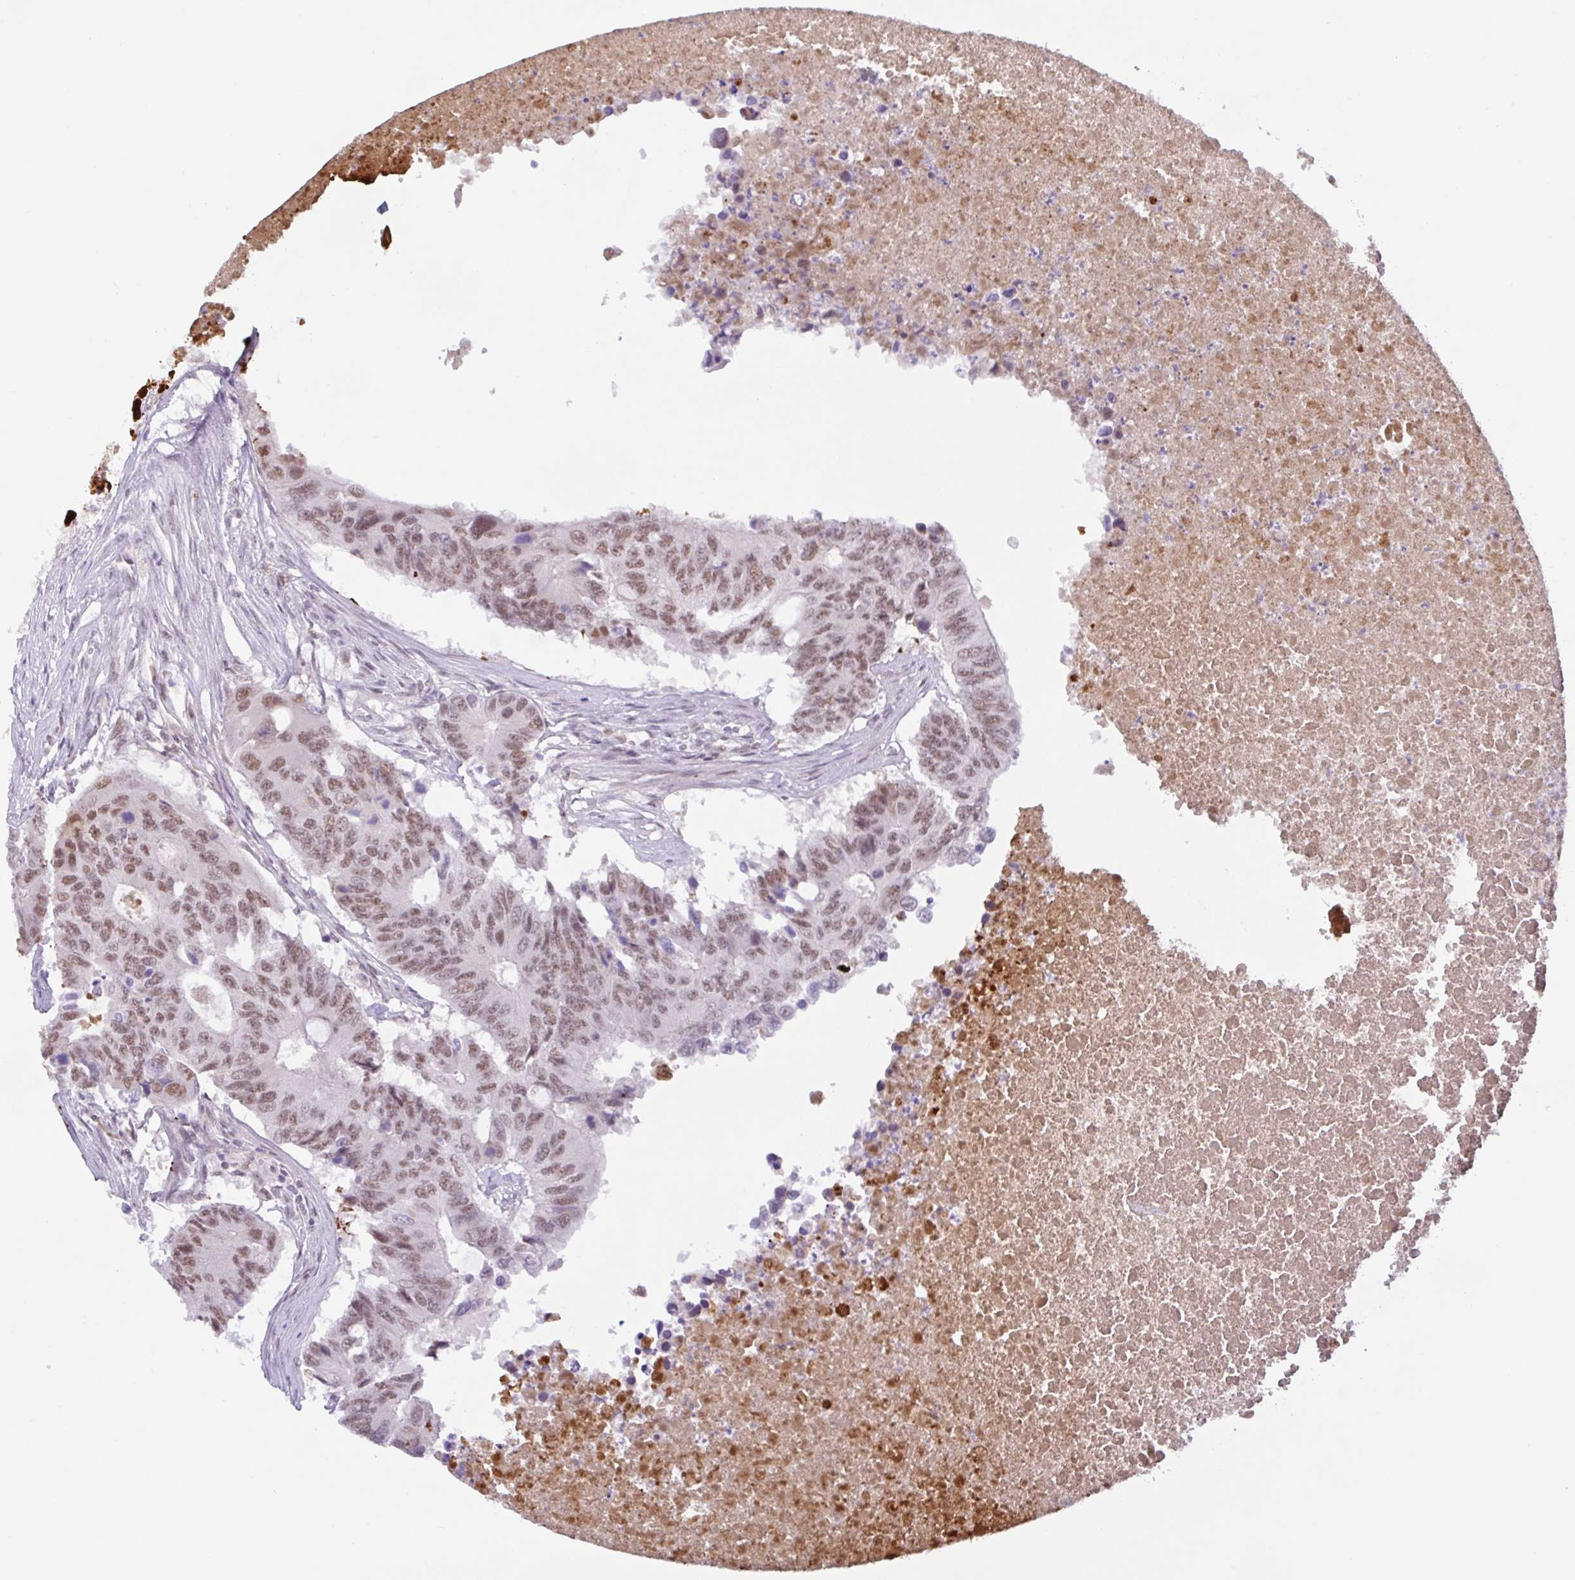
{"staining": {"intensity": "moderate", "quantity": ">75%", "location": "nuclear"}, "tissue": "colorectal cancer", "cell_type": "Tumor cells", "image_type": "cancer", "snomed": [{"axis": "morphology", "description": "Adenocarcinoma, NOS"}, {"axis": "topography", "description": "Colon"}], "caption": "DAB immunohistochemical staining of human colorectal cancer exhibits moderate nuclear protein positivity in approximately >75% of tumor cells. Ihc stains the protein in brown and the nuclei are stained blue.", "gene": "PLG", "patient": {"sex": "male", "age": 71}}